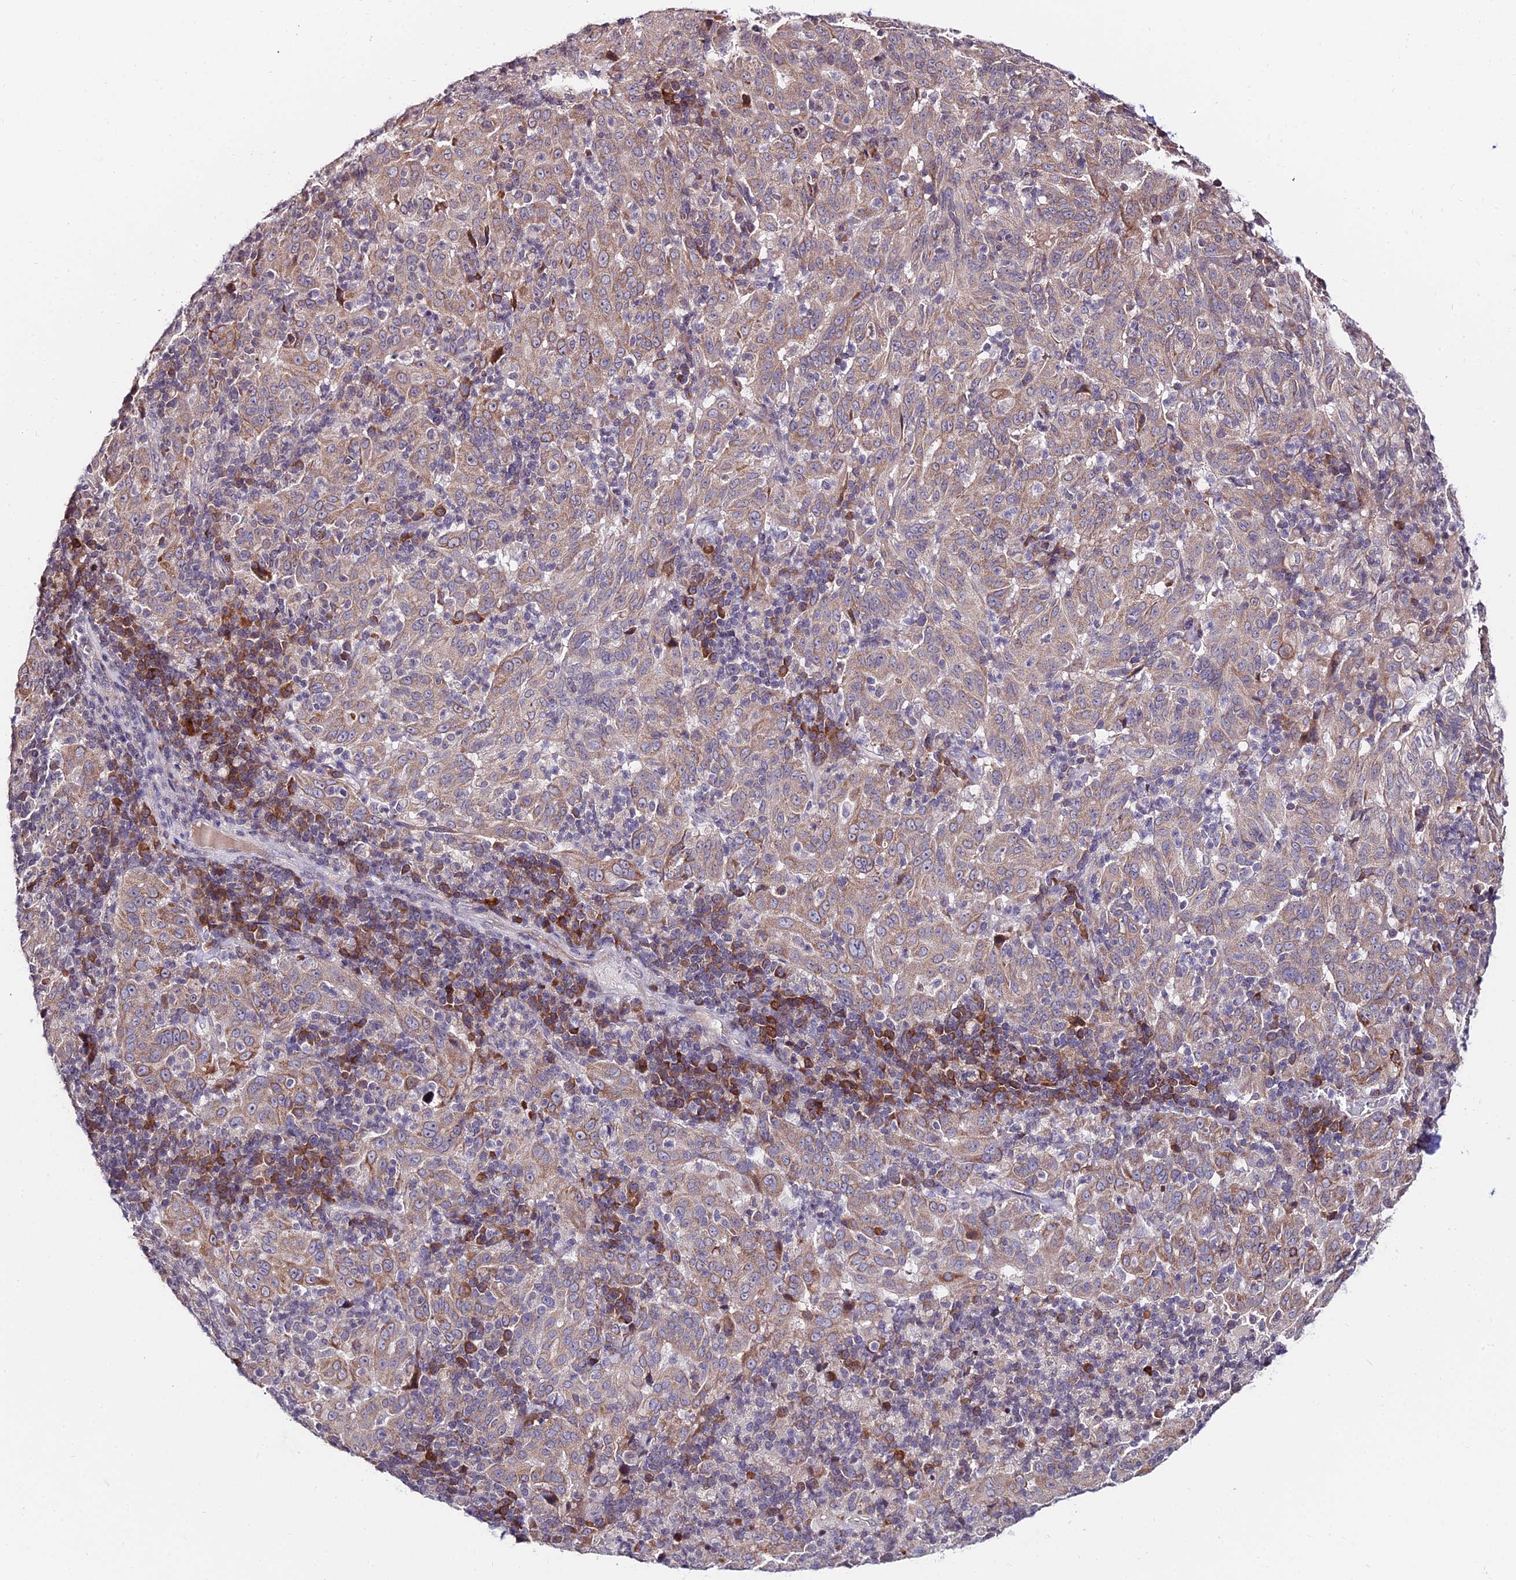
{"staining": {"intensity": "moderate", "quantity": ">75%", "location": "cytoplasmic/membranous"}, "tissue": "pancreatic cancer", "cell_type": "Tumor cells", "image_type": "cancer", "snomed": [{"axis": "morphology", "description": "Adenocarcinoma, NOS"}, {"axis": "topography", "description": "Pancreas"}], "caption": "Protein analysis of pancreatic cancer (adenocarcinoma) tissue reveals moderate cytoplasmic/membranous positivity in about >75% of tumor cells. The protein of interest is shown in brown color, while the nuclei are stained blue.", "gene": "CDNF", "patient": {"sex": "male", "age": 63}}